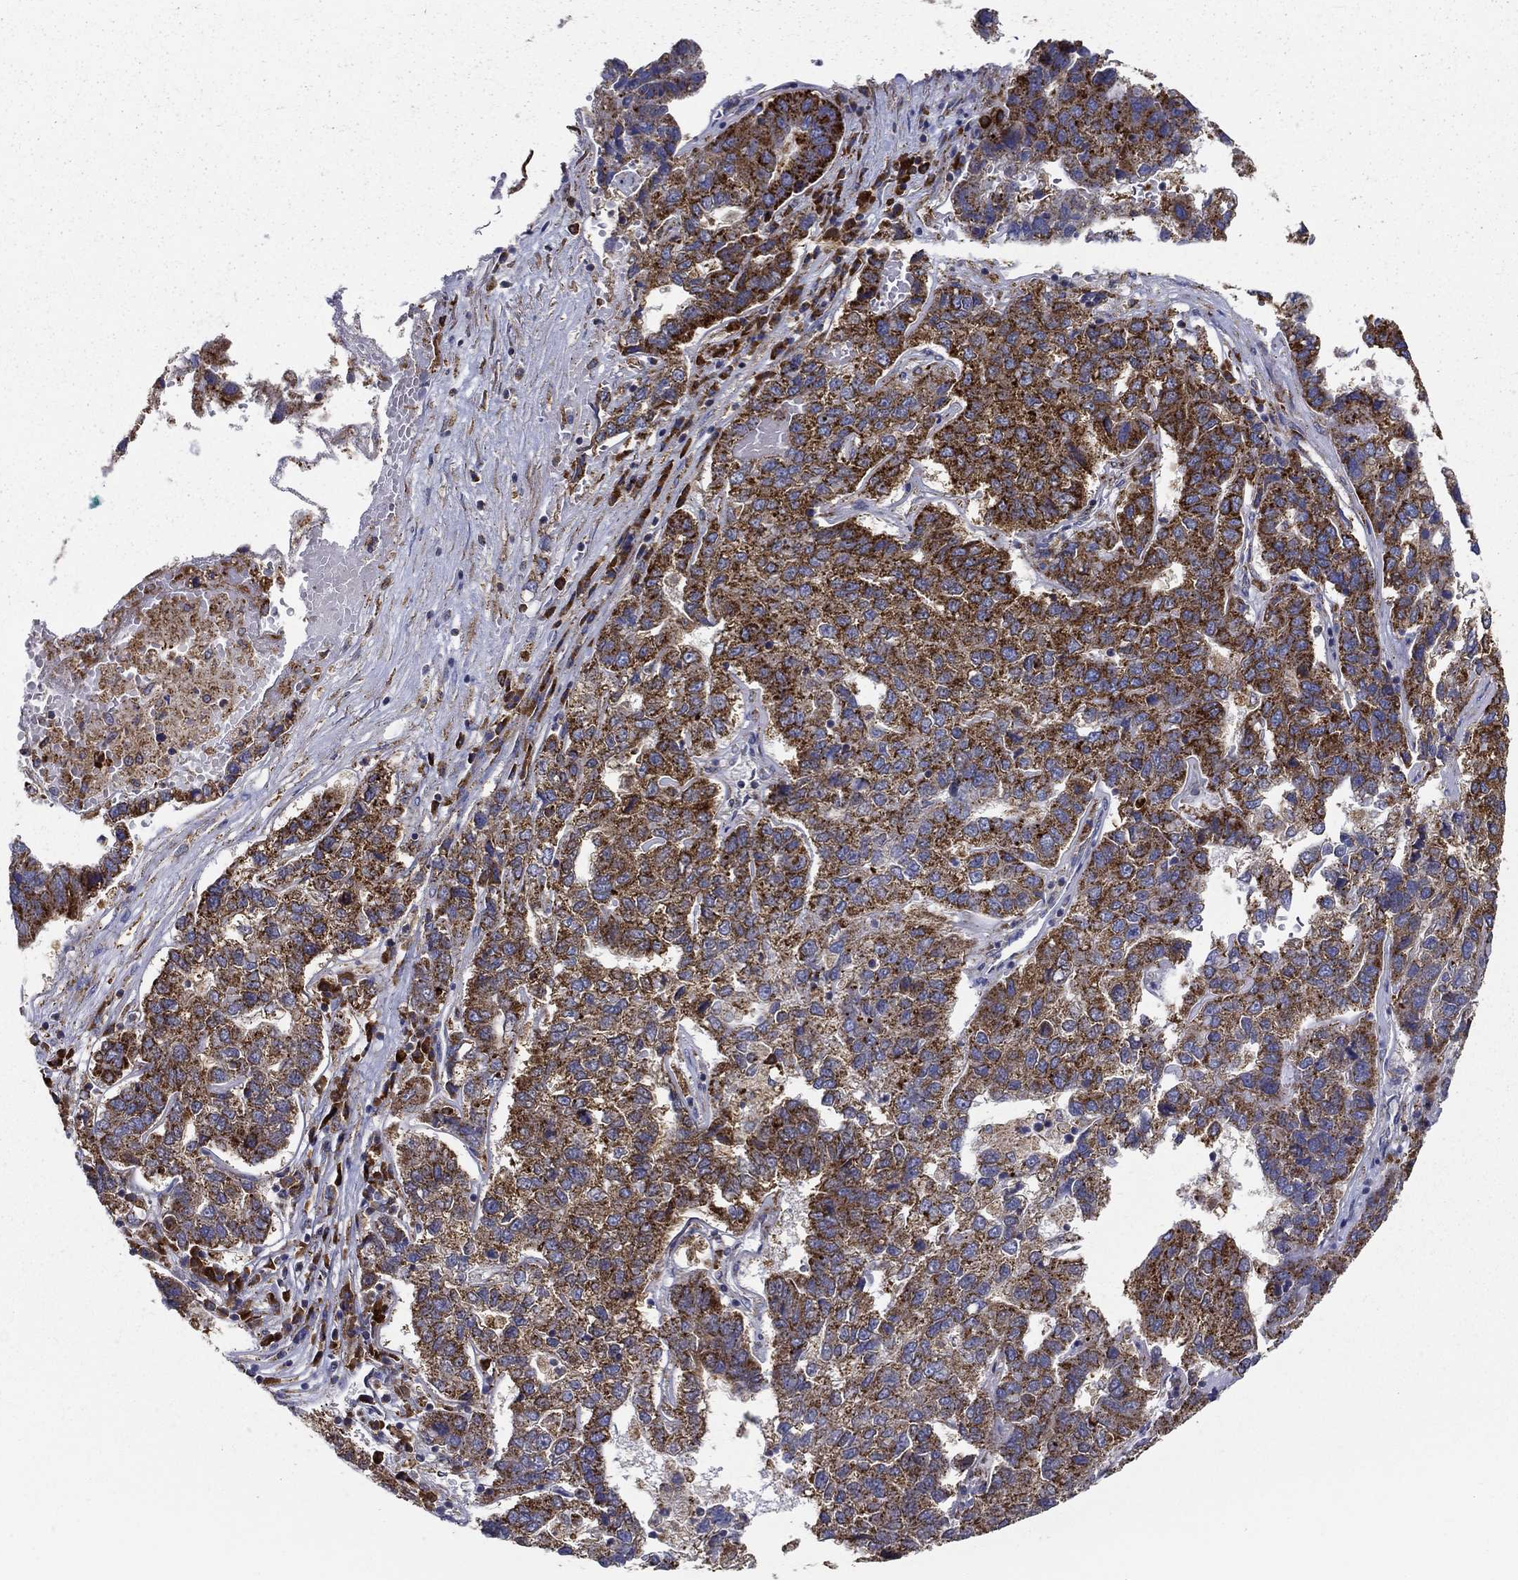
{"staining": {"intensity": "strong", "quantity": ">75%", "location": "cytoplasmic/membranous"}, "tissue": "pancreatic cancer", "cell_type": "Tumor cells", "image_type": "cancer", "snomed": [{"axis": "morphology", "description": "Adenocarcinoma, NOS"}, {"axis": "topography", "description": "Pancreas"}], "caption": "The immunohistochemical stain highlights strong cytoplasmic/membranous staining in tumor cells of pancreatic cancer tissue.", "gene": "PRDX4", "patient": {"sex": "female", "age": 61}}